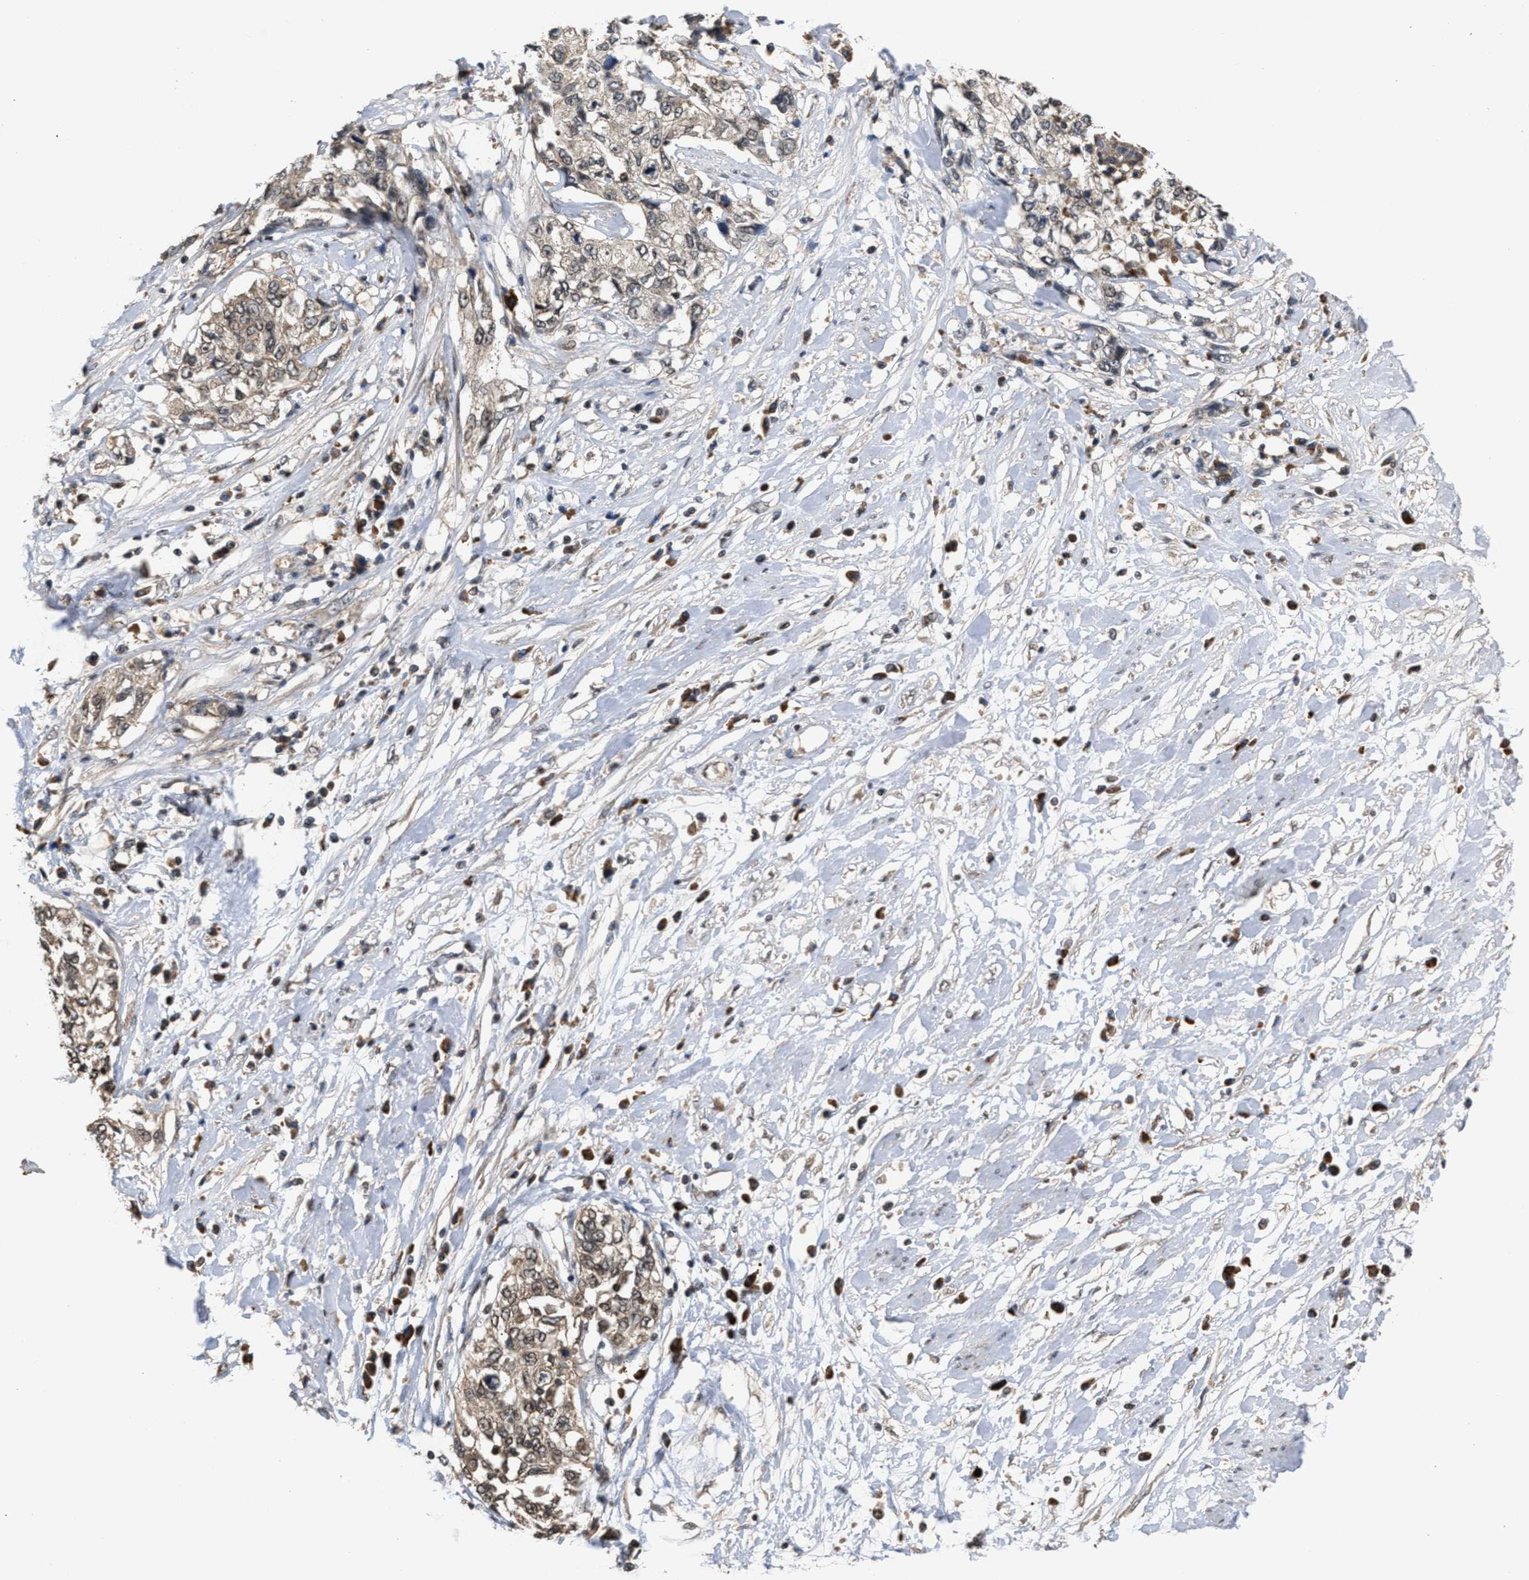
{"staining": {"intensity": "weak", "quantity": "<25%", "location": "cytoplasmic/membranous"}, "tissue": "cervical cancer", "cell_type": "Tumor cells", "image_type": "cancer", "snomed": [{"axis": "morphology", "description": "Squamous cell carcinoma, NOS"}, {"axis": "topography", "description": "Cervix"}], "caption": "High power microscopy image of an IHC photomicrograph of cervical cancer (squamous cell carcinoma), revealing no significant expression in tumor cells.", "gene": "C9orf78", "patient": {"sex": "female", "age": 57}}